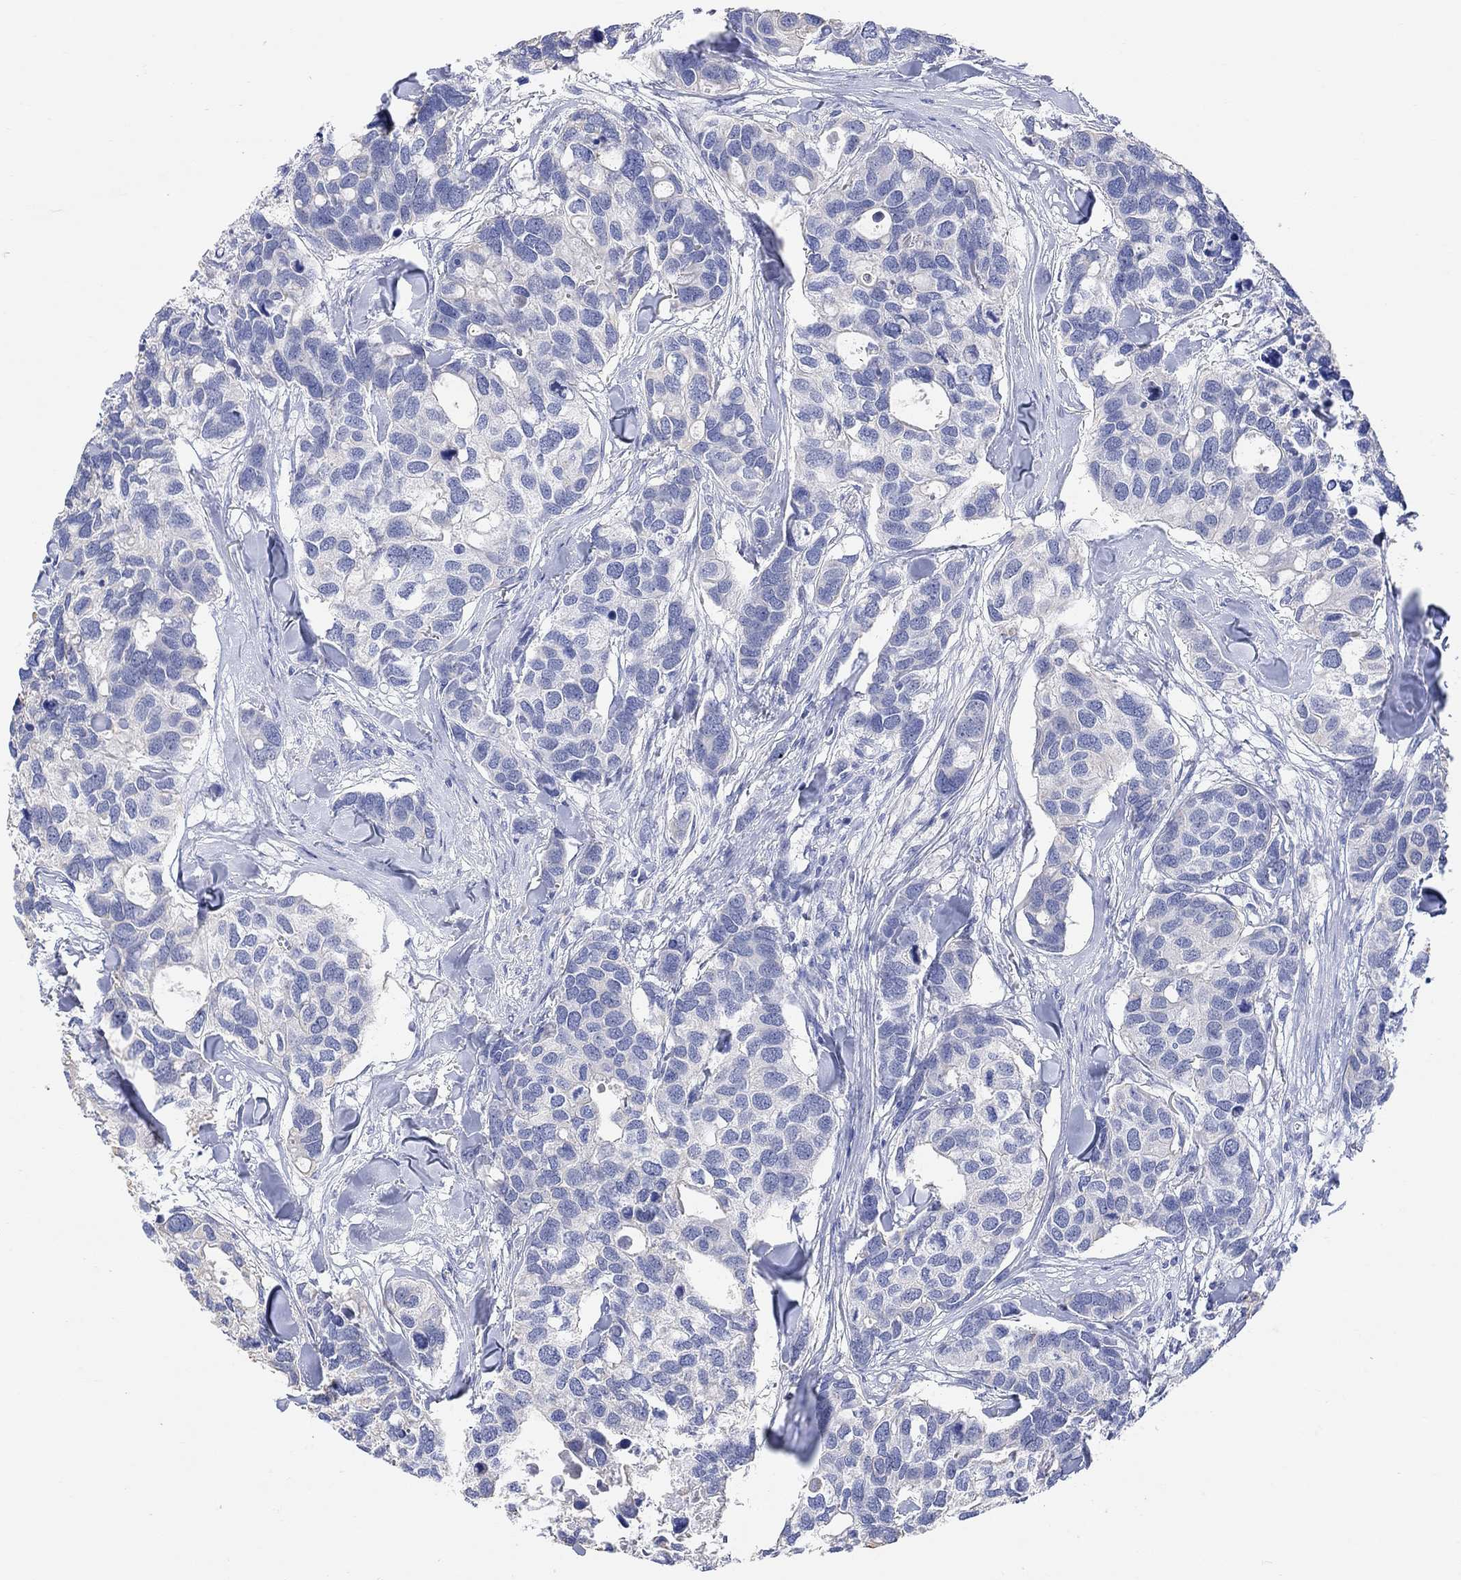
{"staining": {"intensity": "negative", "quantity": "none", "location": "none"}, "tissue": "breast cancer", "cell_type": "Tumor cells", "image_type": "cancer", "snomed": [{"axis": "morphology", "description": "Duct carcinoma"}, {"axis": "topography", "description": "Breast"}], "caption": "High power microscopy photomicrograph of an IHC photomicrograph of invasive ductal carcinoma (breast), revealing no significant expression in tumor cells. (Immunohistochemistry, brightfield microscopy, high magnification).", "gene": "TYR", "patient": {"sex": "female", "age": 83}}